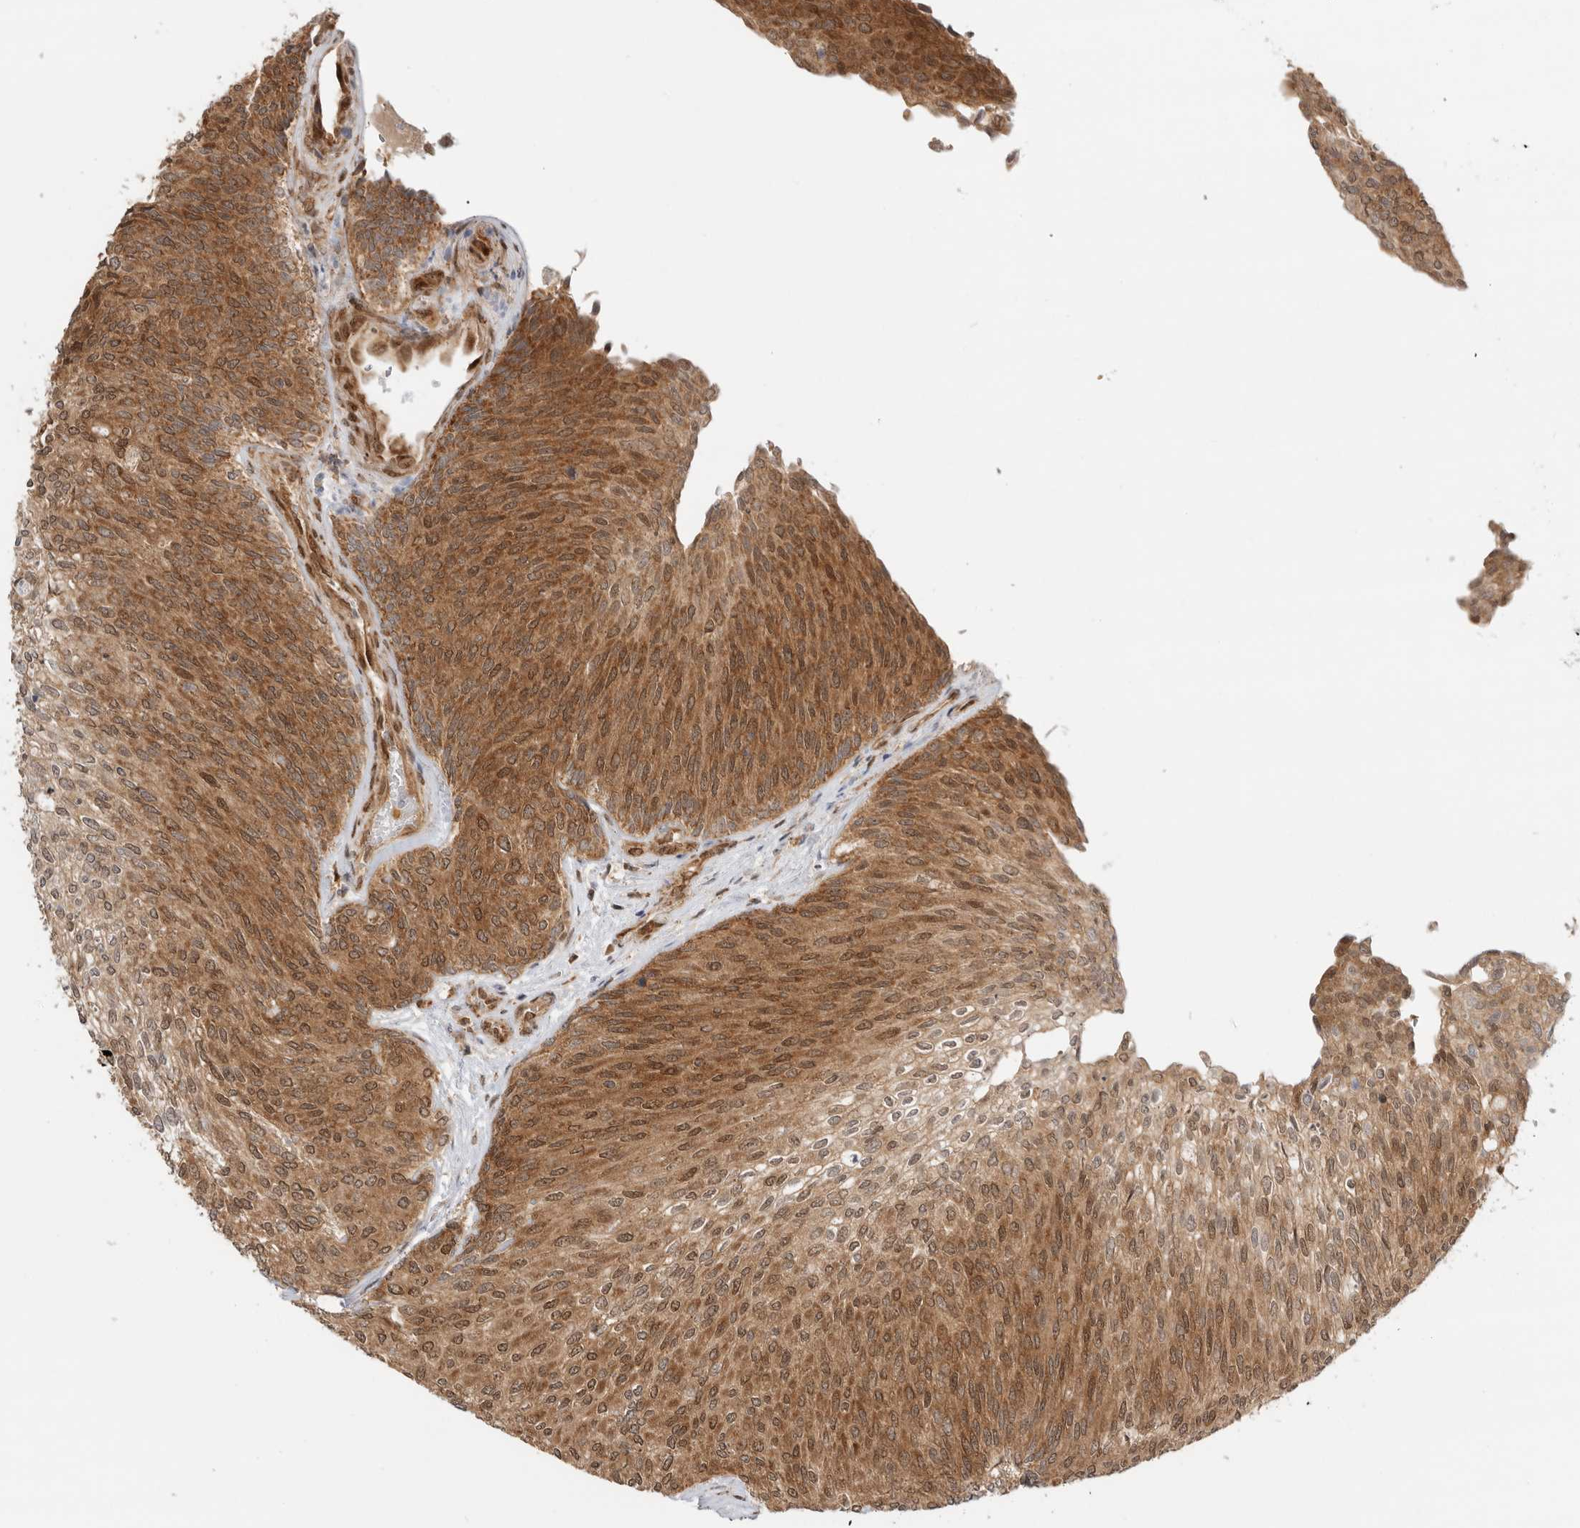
{"staining": {"intensity": "moderate", "quantity": ">75%", "location": "cytoplasmic/membranous"}, "tissue": "urothelial cancer", "cell_type": "Tumor cells", "image_type": "cancer", "snomed": [{"axis": "morphology", "description": "Urothelial carcinoma, Low grade"}, {"axis": "topography", "description": "Urinary bladder"}], "caption": "Approximately >75% of tumor cells in human urothelial cancer reveal moderate cytoplasmic/membranous protein staining as visualized by brown immunohistochemical staining.", "gene": "DCAF8", "patient": {"sex": "female", "age": 79}}